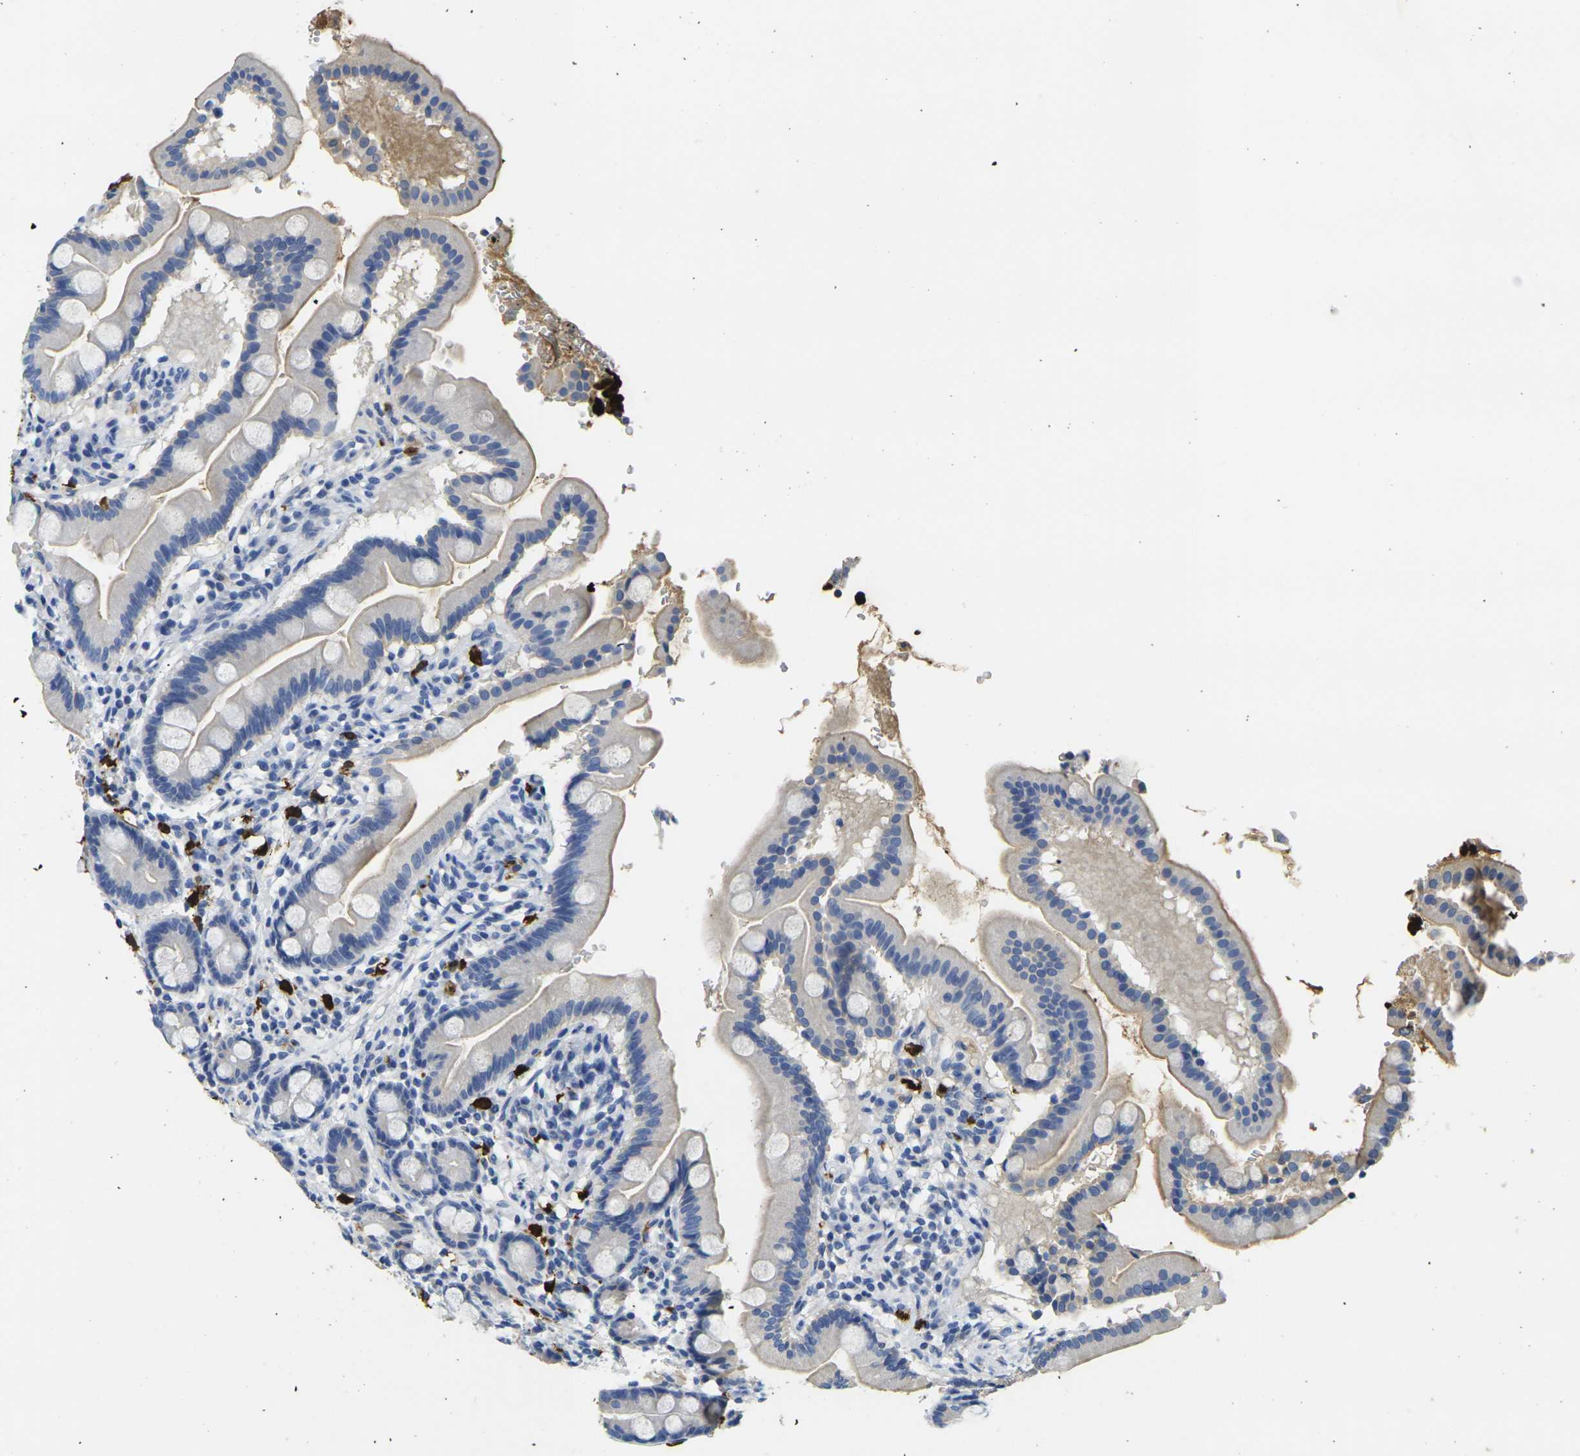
{"staining": {"intensity": "negative", "quantity": "none", "location": "none"}, "tissue": "duodenum", "cell_type": "Glandular cells", "image_type": "normal", "snomed": [{"axis": "morphology", "description": "Normal tissue, NOS"}, {"axis": "topography", "description": "Duodenum"}], "caption": "Immunohistochemical staining of benign human duodenum exhibits no significant expression in glandular cells.", "gene": "S100A9", "patient": {"sex": "male", "age": 50}}